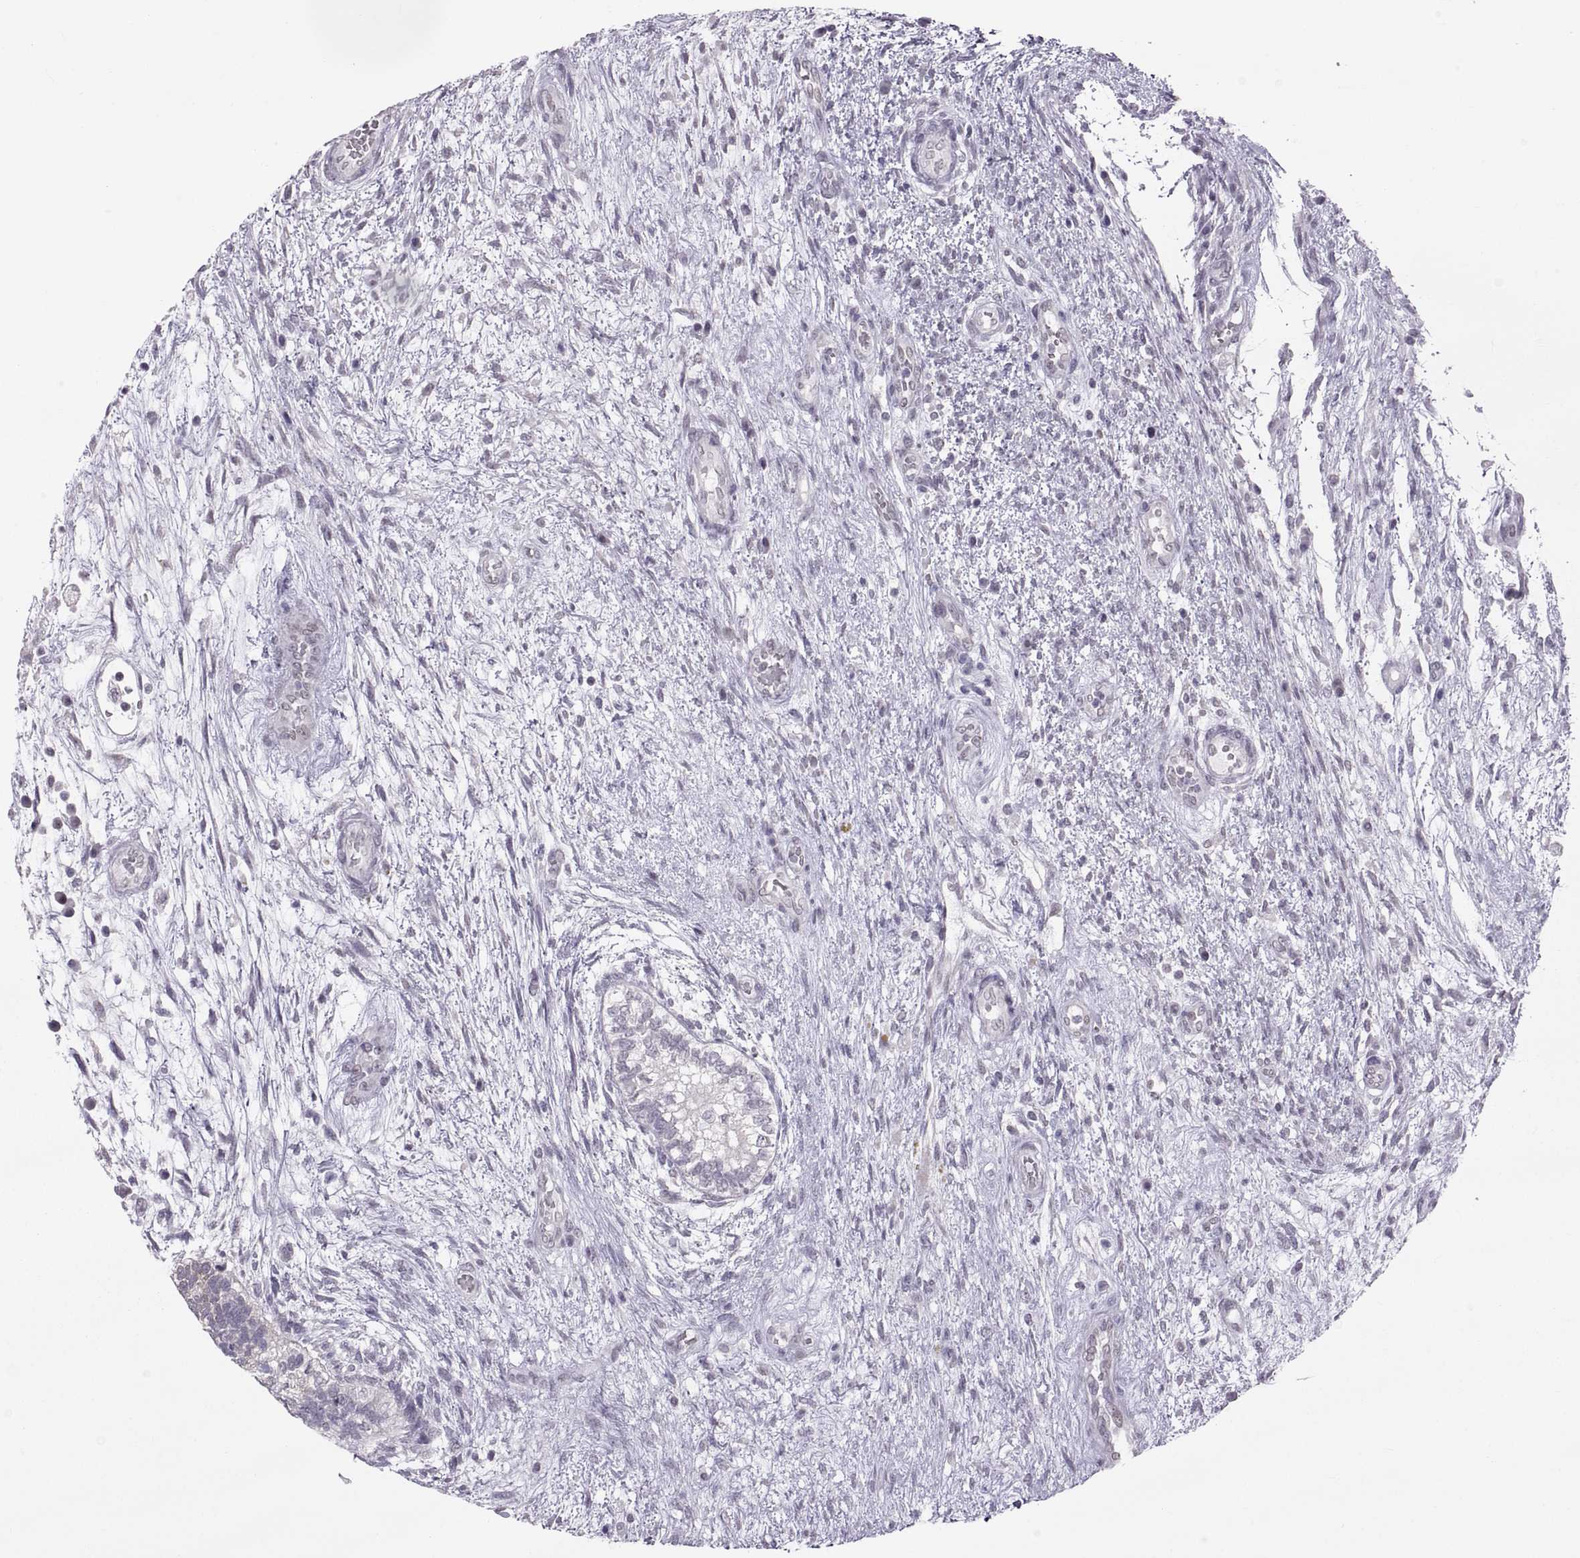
{"staining": {"intensity": "weak", "quantity": "25%-75%", "location": "cytoplasmic/membranous"}, "tissue": "testis cancer", "cell_type": "Tumor cells", "image_type": "cancer", "snomed": [{"axis": "morphology", "description": "Normal tissue, NOS"}, {"axis": "morphology", "description": "Carcinoma, Embryonal, NOS"}, {"axis": "topography", "description": "Testis"}, {"axis": "topography", "description": "Epididymis"}], "caption": "This micrograph exhibits immunohistochemistry (IHC) staining of testis cancer, with low weak cytoplasmic/membranous positivity in about 25%-75% of tumor cells.", "gene": "KRT77", "patient": {"sex": "male", "age": 32}}